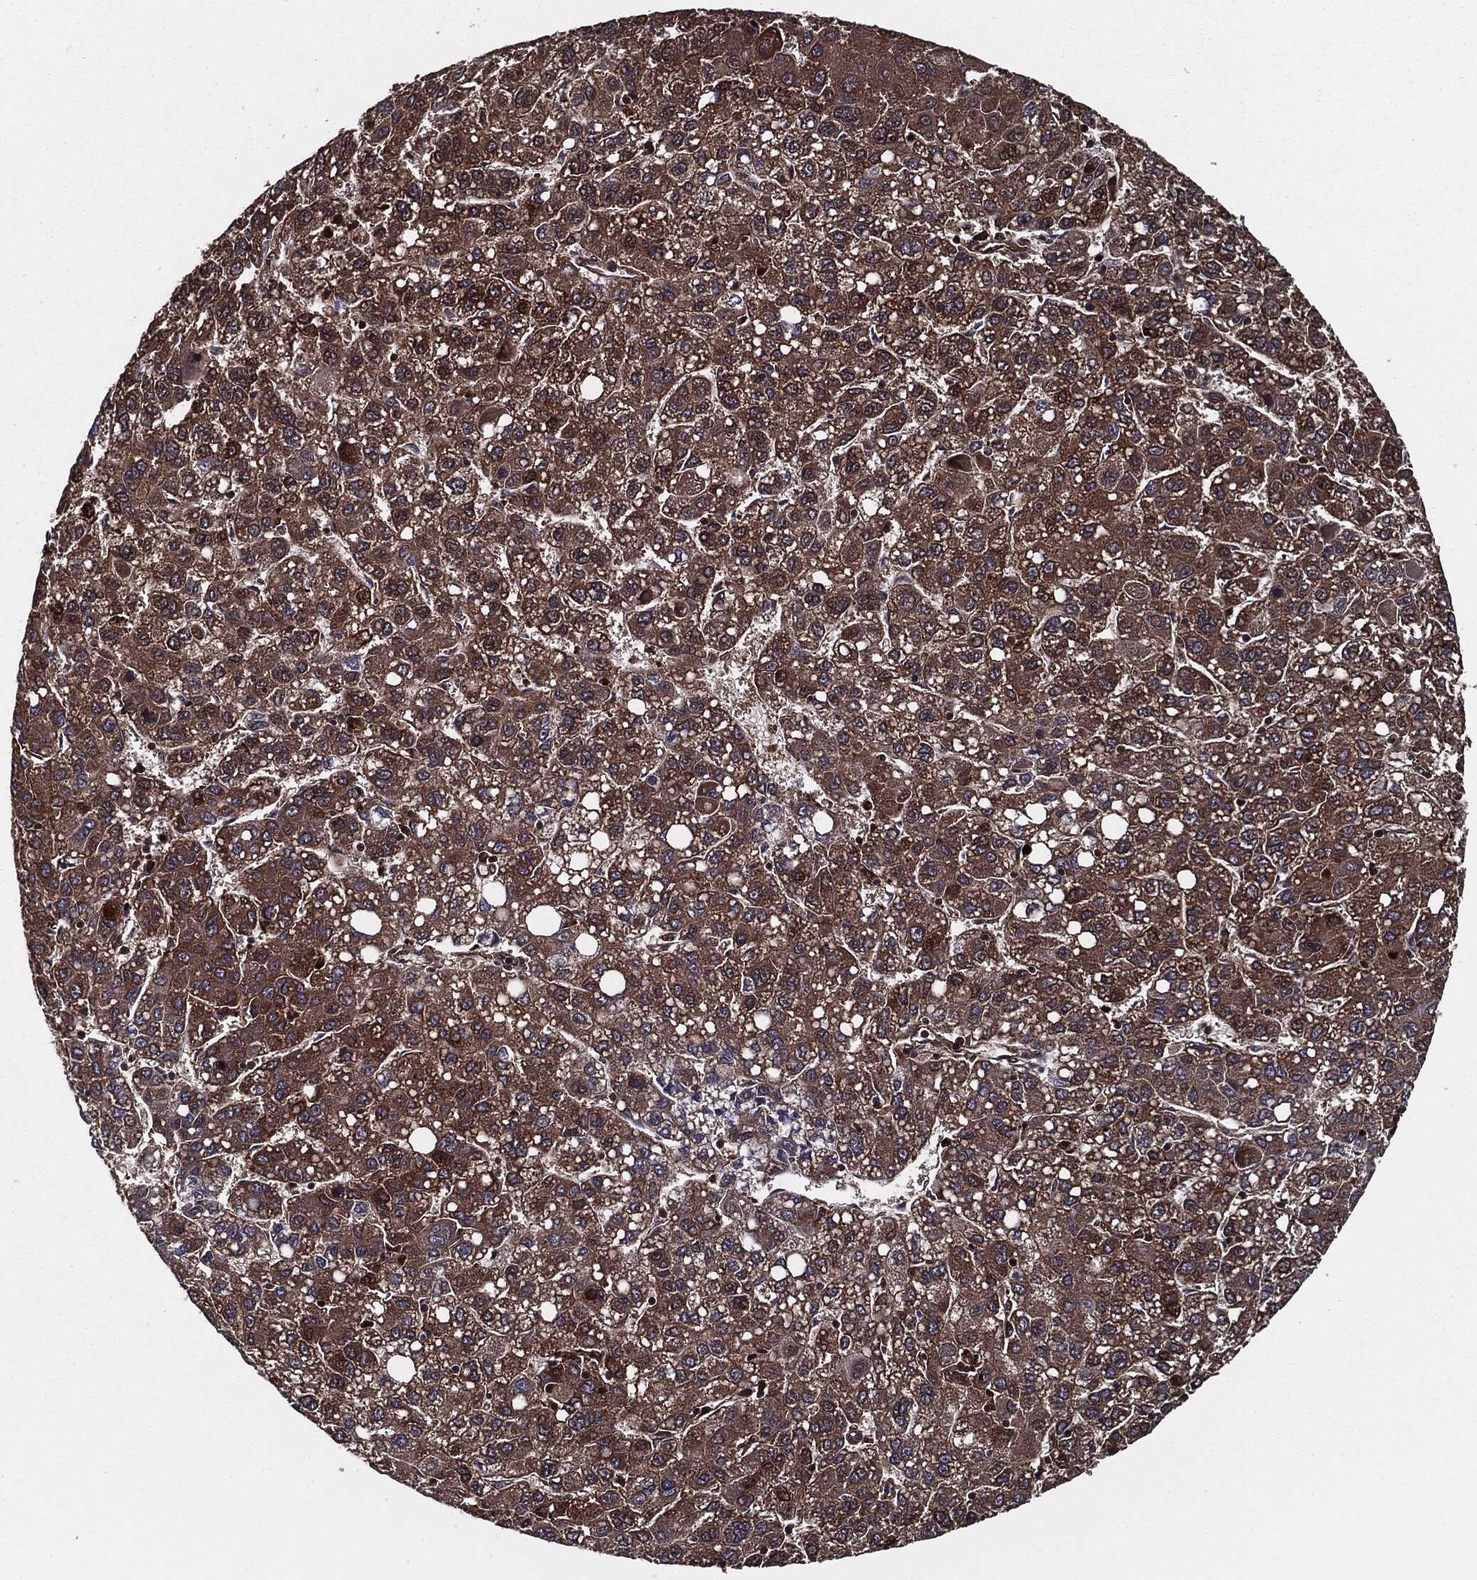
{"staining": {"intensity": "moderate", "quantity": ">75%", "location": "cytoplasmic/membranous"}, "tissue": "liver cancer", "cell_type": "Tumor cells", "image_type": "cancer", "snomed": [{"axis": "morphology", "description": "Carcinoma, Hepatocellular, NOS"}, {"axis": "topography", "description": "Liver"}], "caption": "IHC (DAB) staining of liver cancer (hepatocellular carcinoma) exhibits moderate cytoplasmic/membranous protein staining in about >75% of tumor cells.", "gene": "RAP1GDS1", "patient": {"sex": "female", "age": 82}}